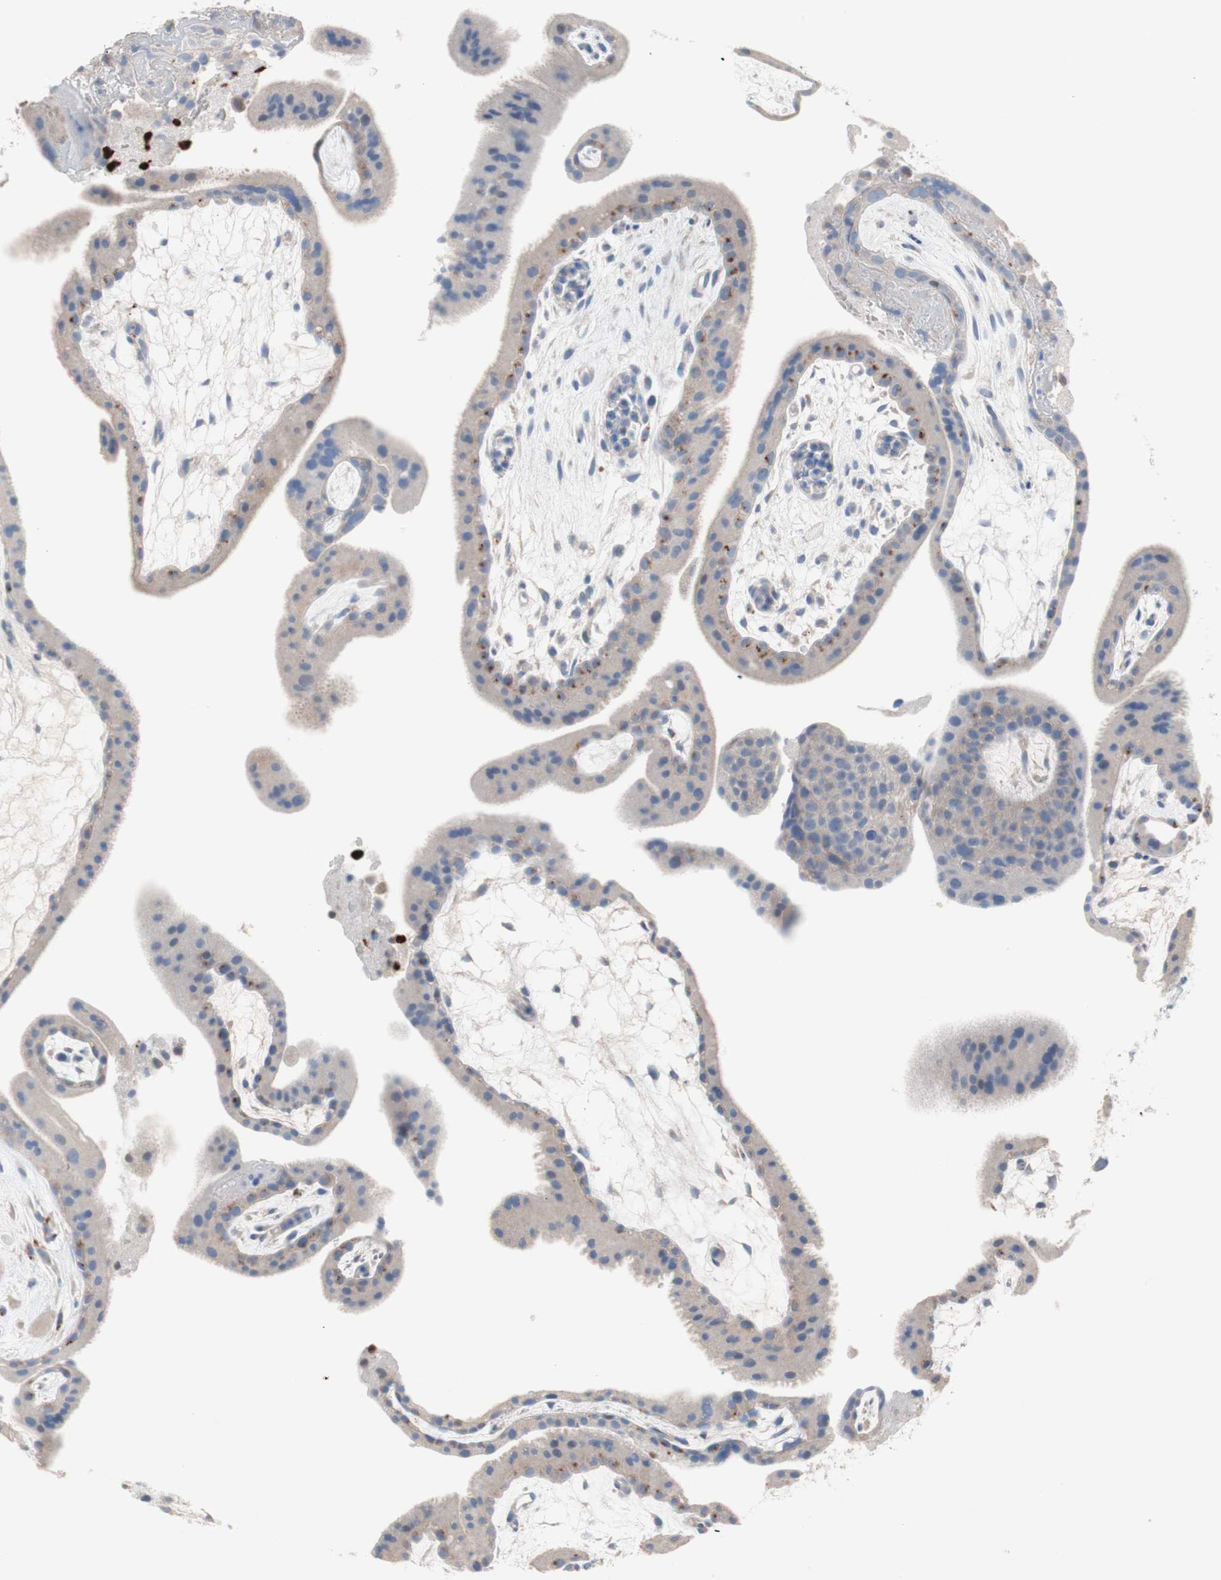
{"staining": {"intensity": "weak", "quantity": "25%-75%", "location": "cytoplasmic/membranous"}, "tissue": "placenta", "cell_type": "Trophoblastic cells", "image_type": "normal", "snomed": [{"axis": "morphology", "description": "Normal tissue, NOS"}, {"axis": "topography", "description": "Placenta"}], "caption": "Brown immunohistochemical staining in benign human placenta displays weak cytoplasmic/membranous expression in approximately 25%-75% of trophoblastic cells.", "gene": "CLEC4D", "patient": {"sex": "female", "age": 19}}